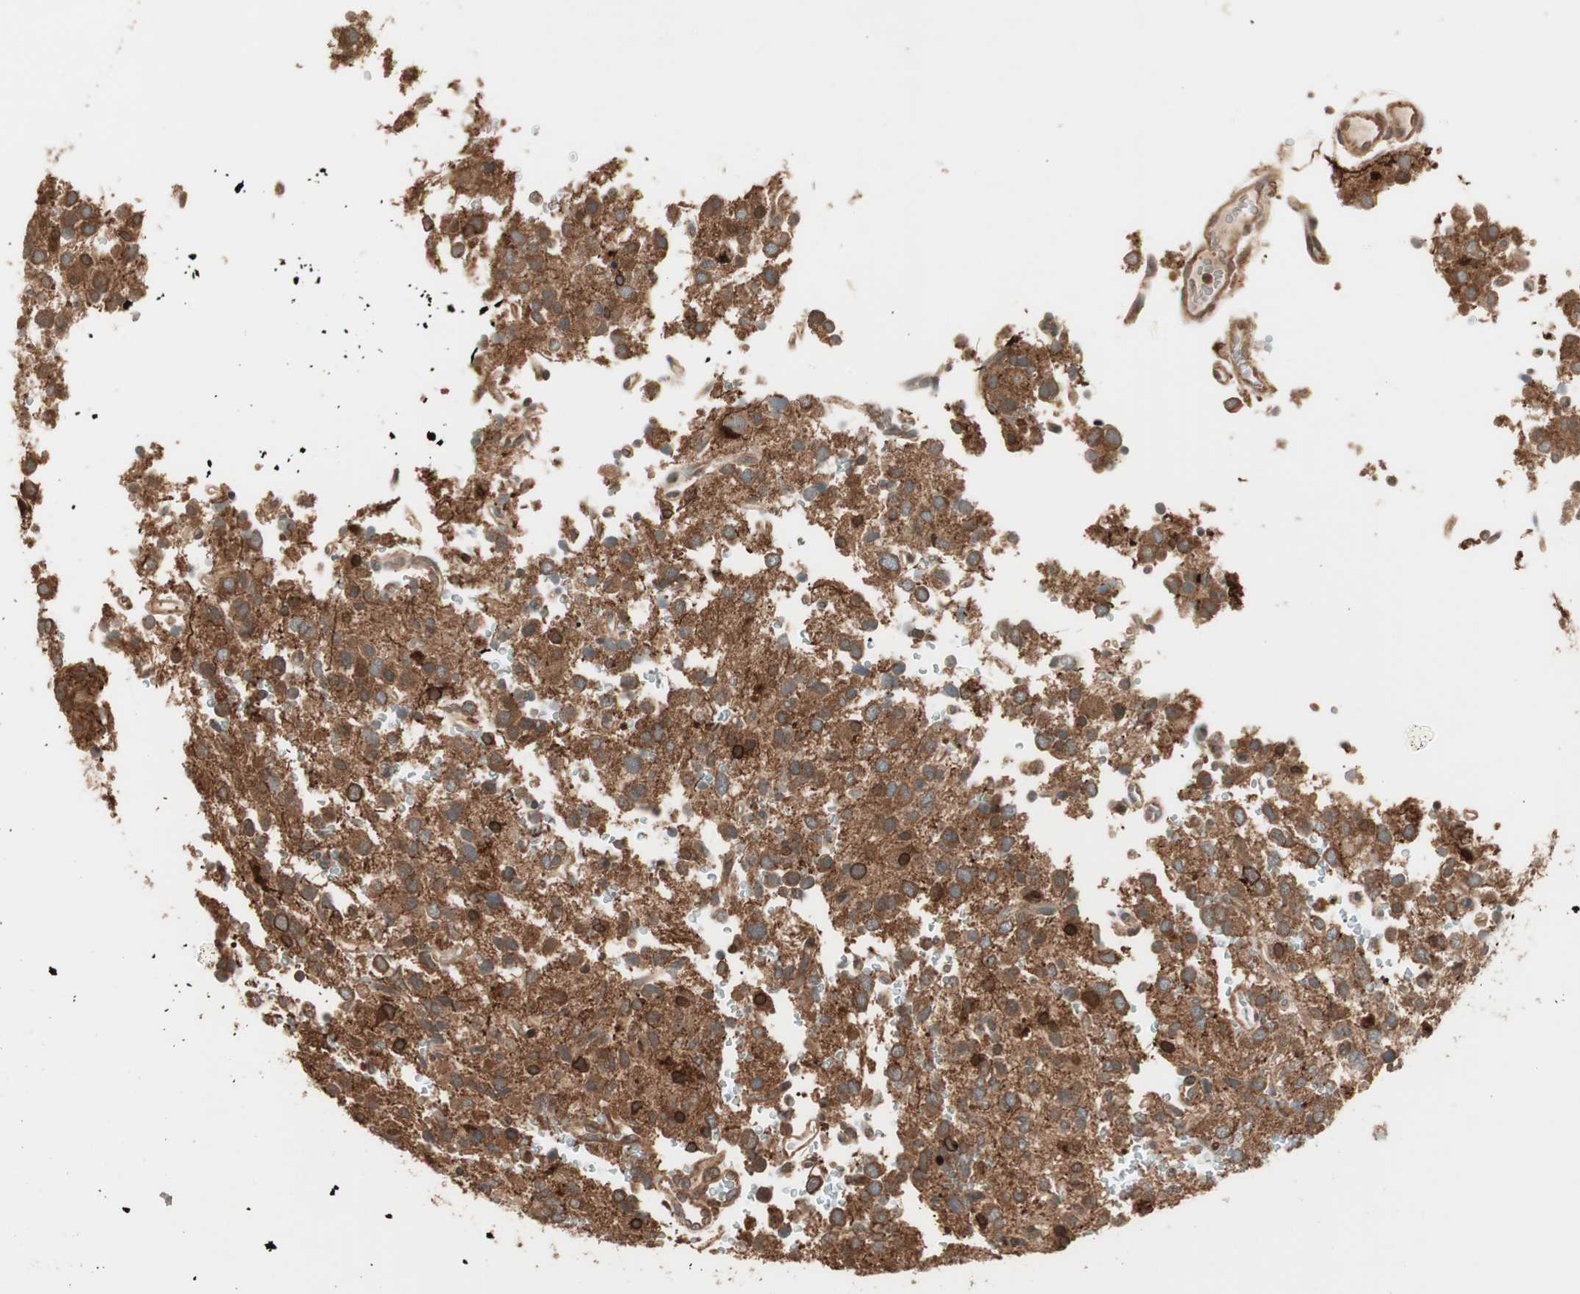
{"staining": {"intensity": "strong", "quantity": ">75%", "location": "cytoplasmic/membranous,nuclear"}, "tissue": "glioma", "cell_type": "Tumor cells", "image_type": "cancer", "snomed": [{"axis": "morphology", "description": "Glioma, malignant, High grade"}, {"axis": "topography", "description": "Brain"}], "caption": "High-magnification brightfield microscopy of malignant glioma (high-grade) stained with DAB (3,3'-diaminobenzidine) (brown) and counterstained with hematoxylin (blue). tumor cells exhibit strong cytoplasmic/membranous and nuclear staining is present in about>75% of cells.", "gene": "CNOT4", "patient": {"sex": "male", "age": 47}}